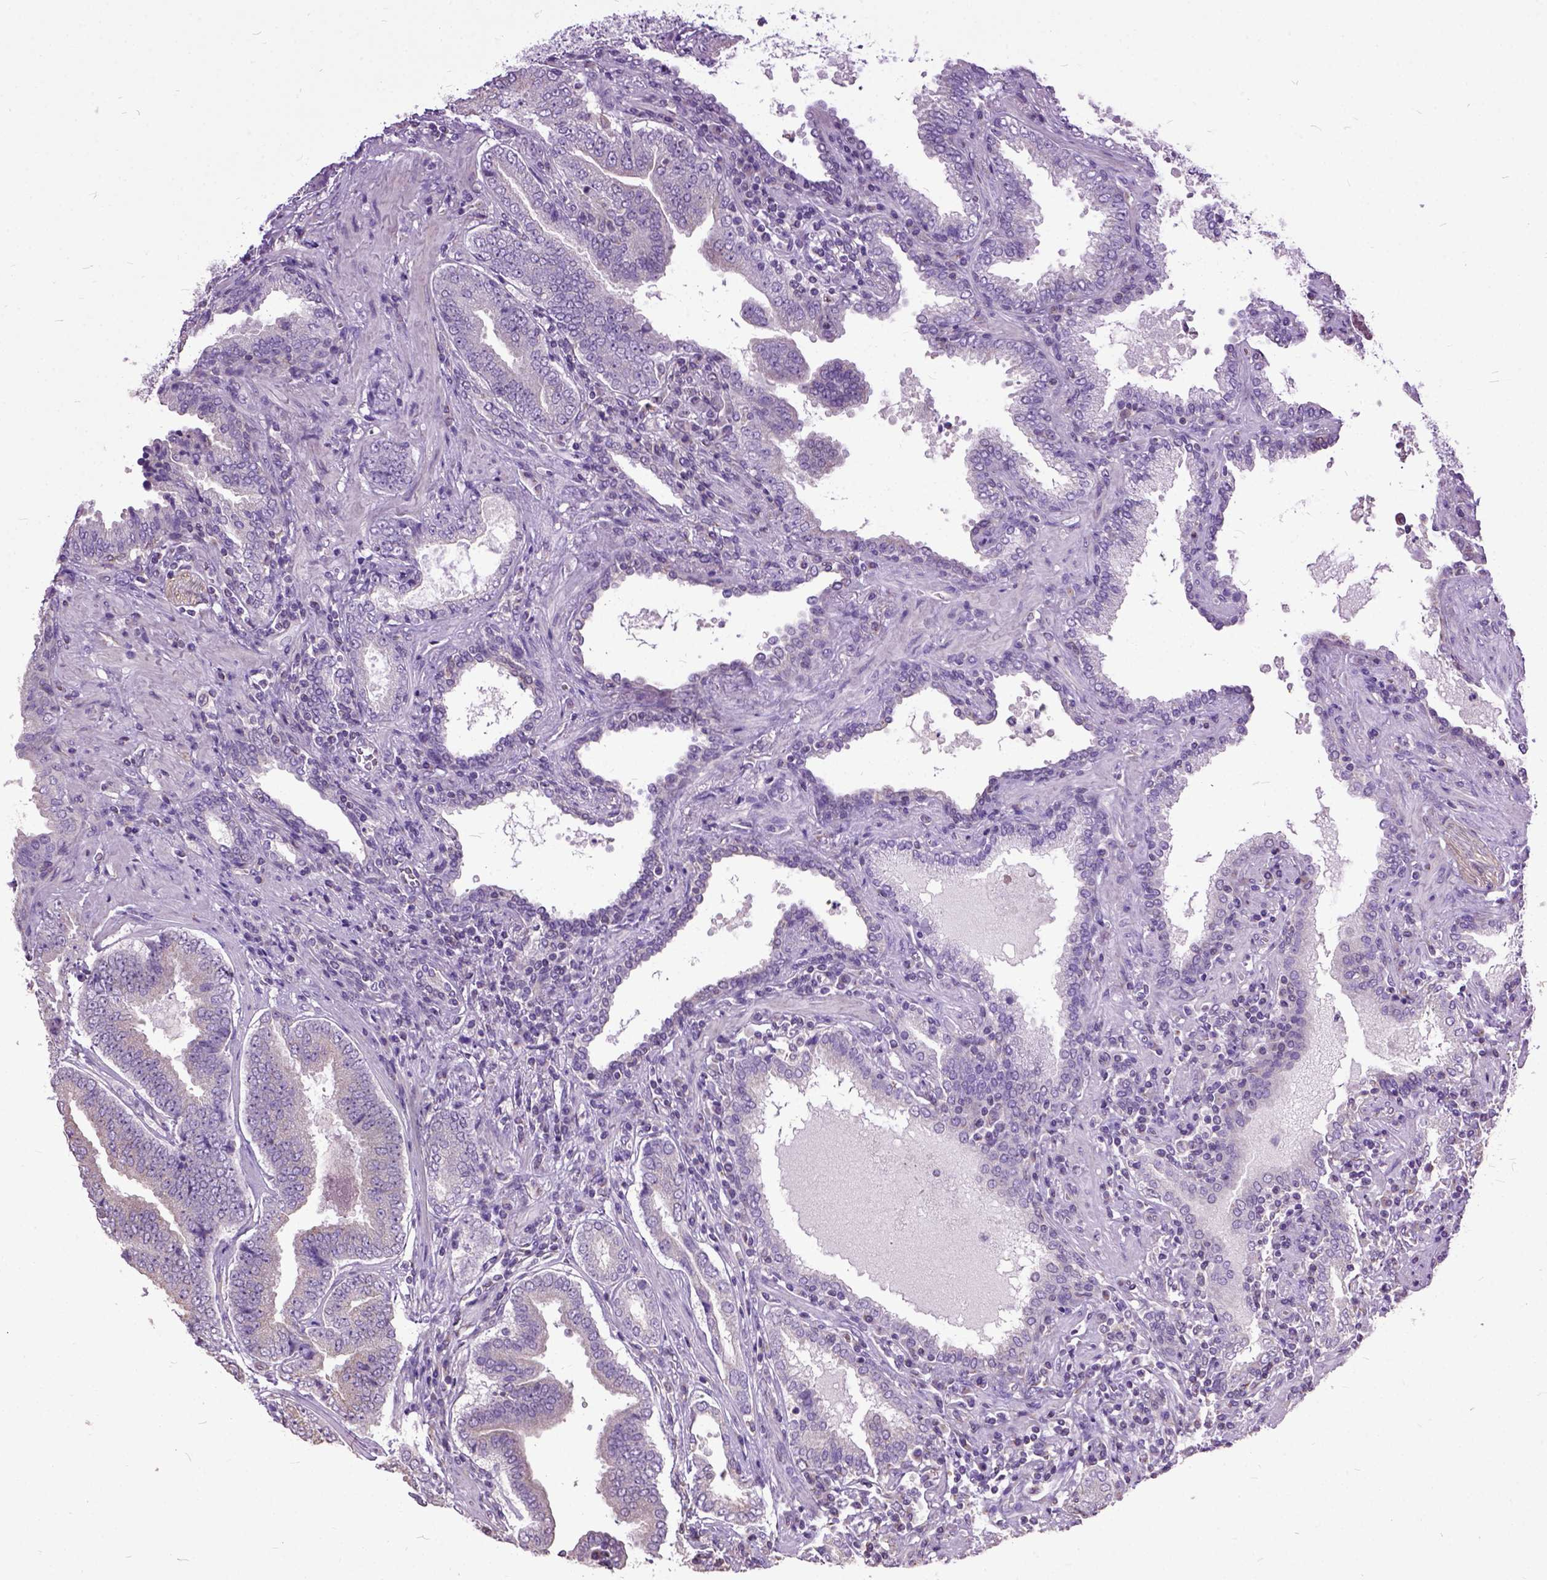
{"staining": {"intensity": "negative", "quantity": "none", "location": "none"}, "tissue": "prostate cancer", "cell_type": "Tumor cells", "image_type": "cancer", "snomed": [{"axis": "morphology", "description": "Adenocarcinoma, NOS"}, {"axis": "topography", "description": "Prostate"}], "caption": "Photomicrograph shows no significant protein staining in tumor cells of prostate adenocarcinoma.", "gene": "AREG", "patient": {"sex": "male", "age": 64}}